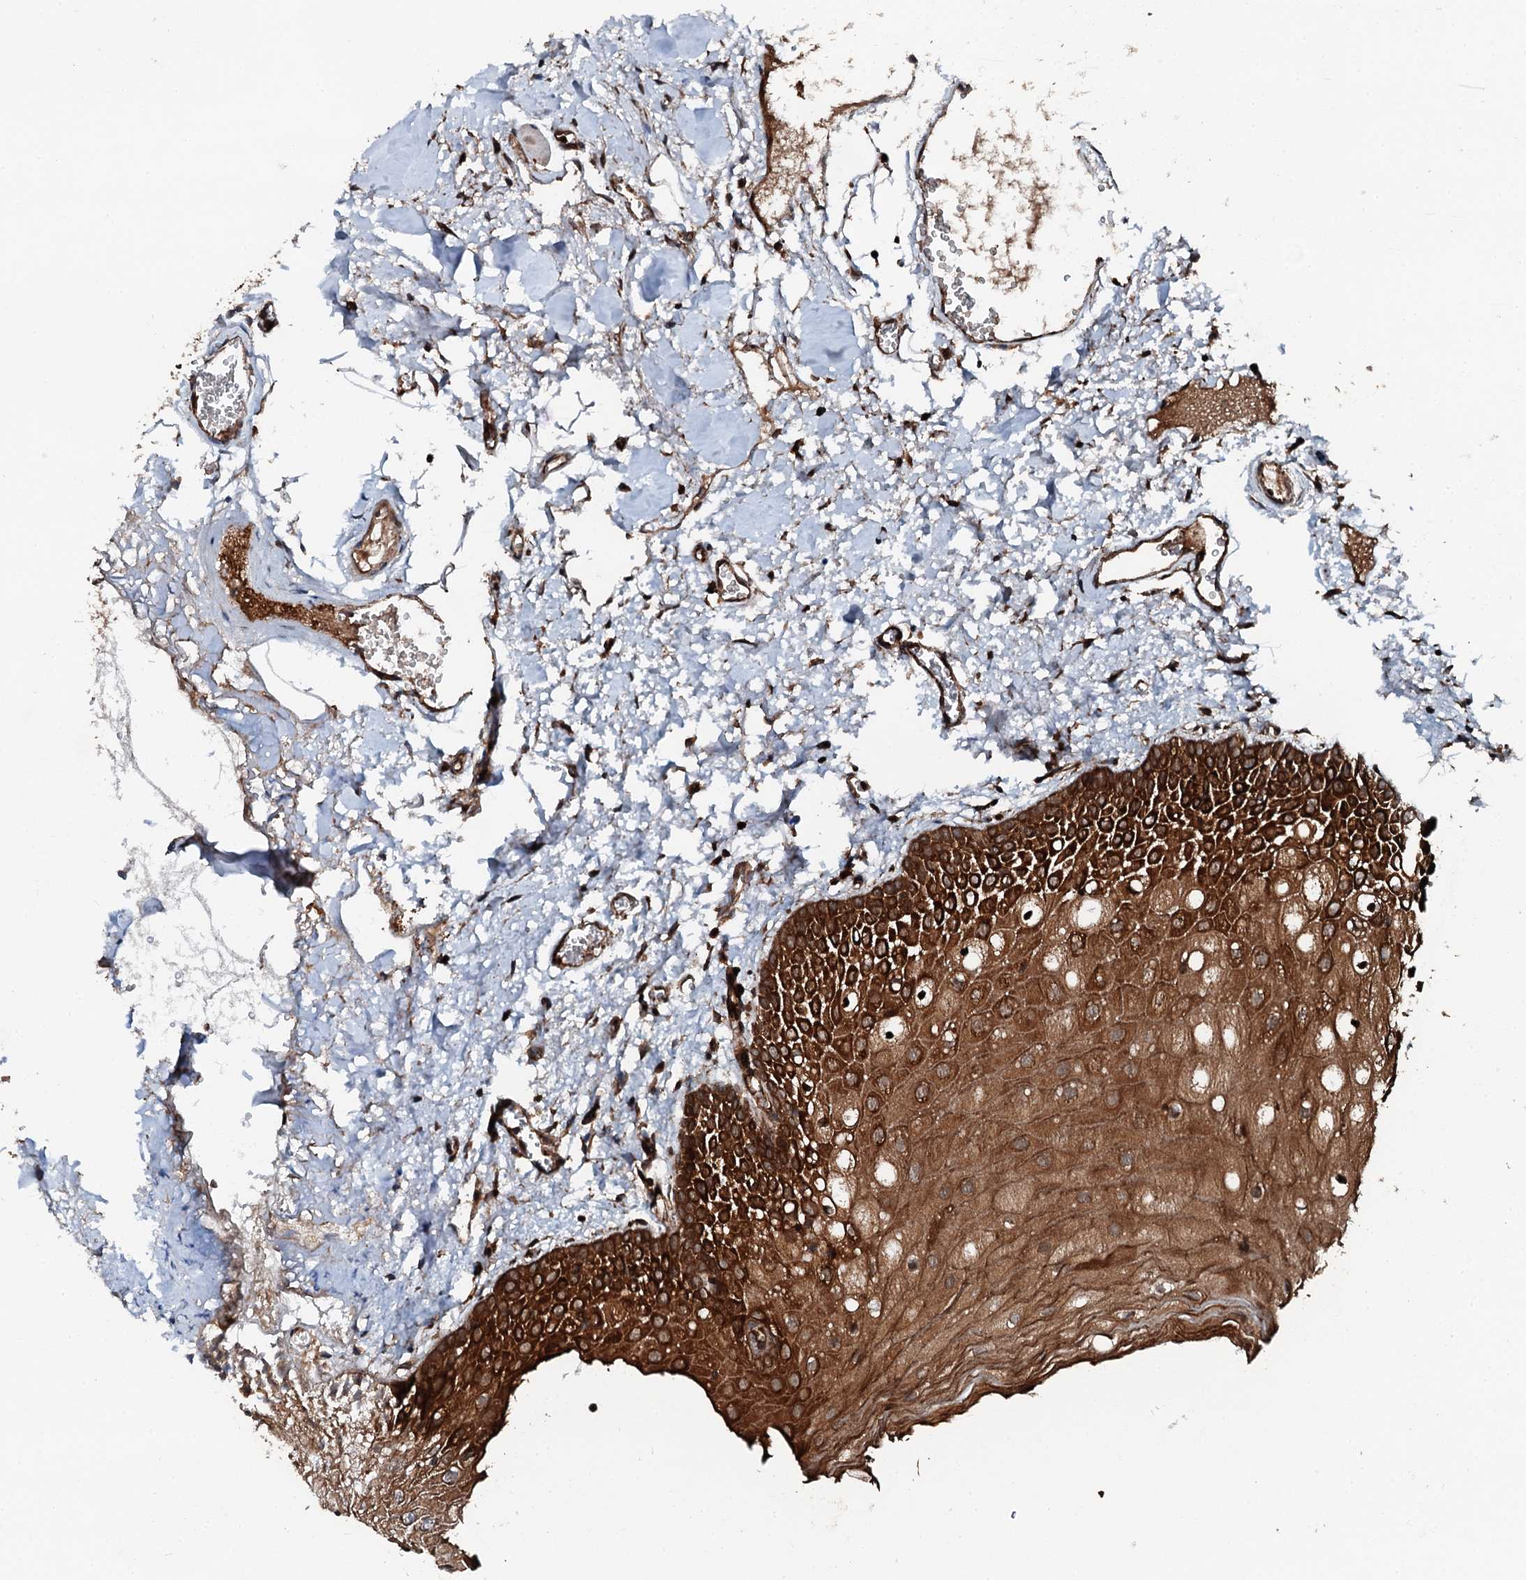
{"staining": {"intensity": "strong", "quantity": ">75%", "location": "cytoplasmic/membranous"}, "tissue": "oral mucosa", "cell_type": "Squamous epithelial cells", "image_type": "normal", "snomed": [{"axis": "morphology", "description": "Normal tissue, NOS"}, {"axis": "topography", "description": "Oral tissue"}, {"axis": "topography", "description": "Tounge, NOS"}], "caption": "Immunohistochemistry (IHC) of benign oral mucosa demonstrates high levels of strong cytoplasmic/membranous expression in approximately >75% of squamous epithelial cells. (Brightfield microscopy of DAB IHC at high magnification).", "gene": "FLYWCH1", "patient": {"sex": "female", "age": 73}}